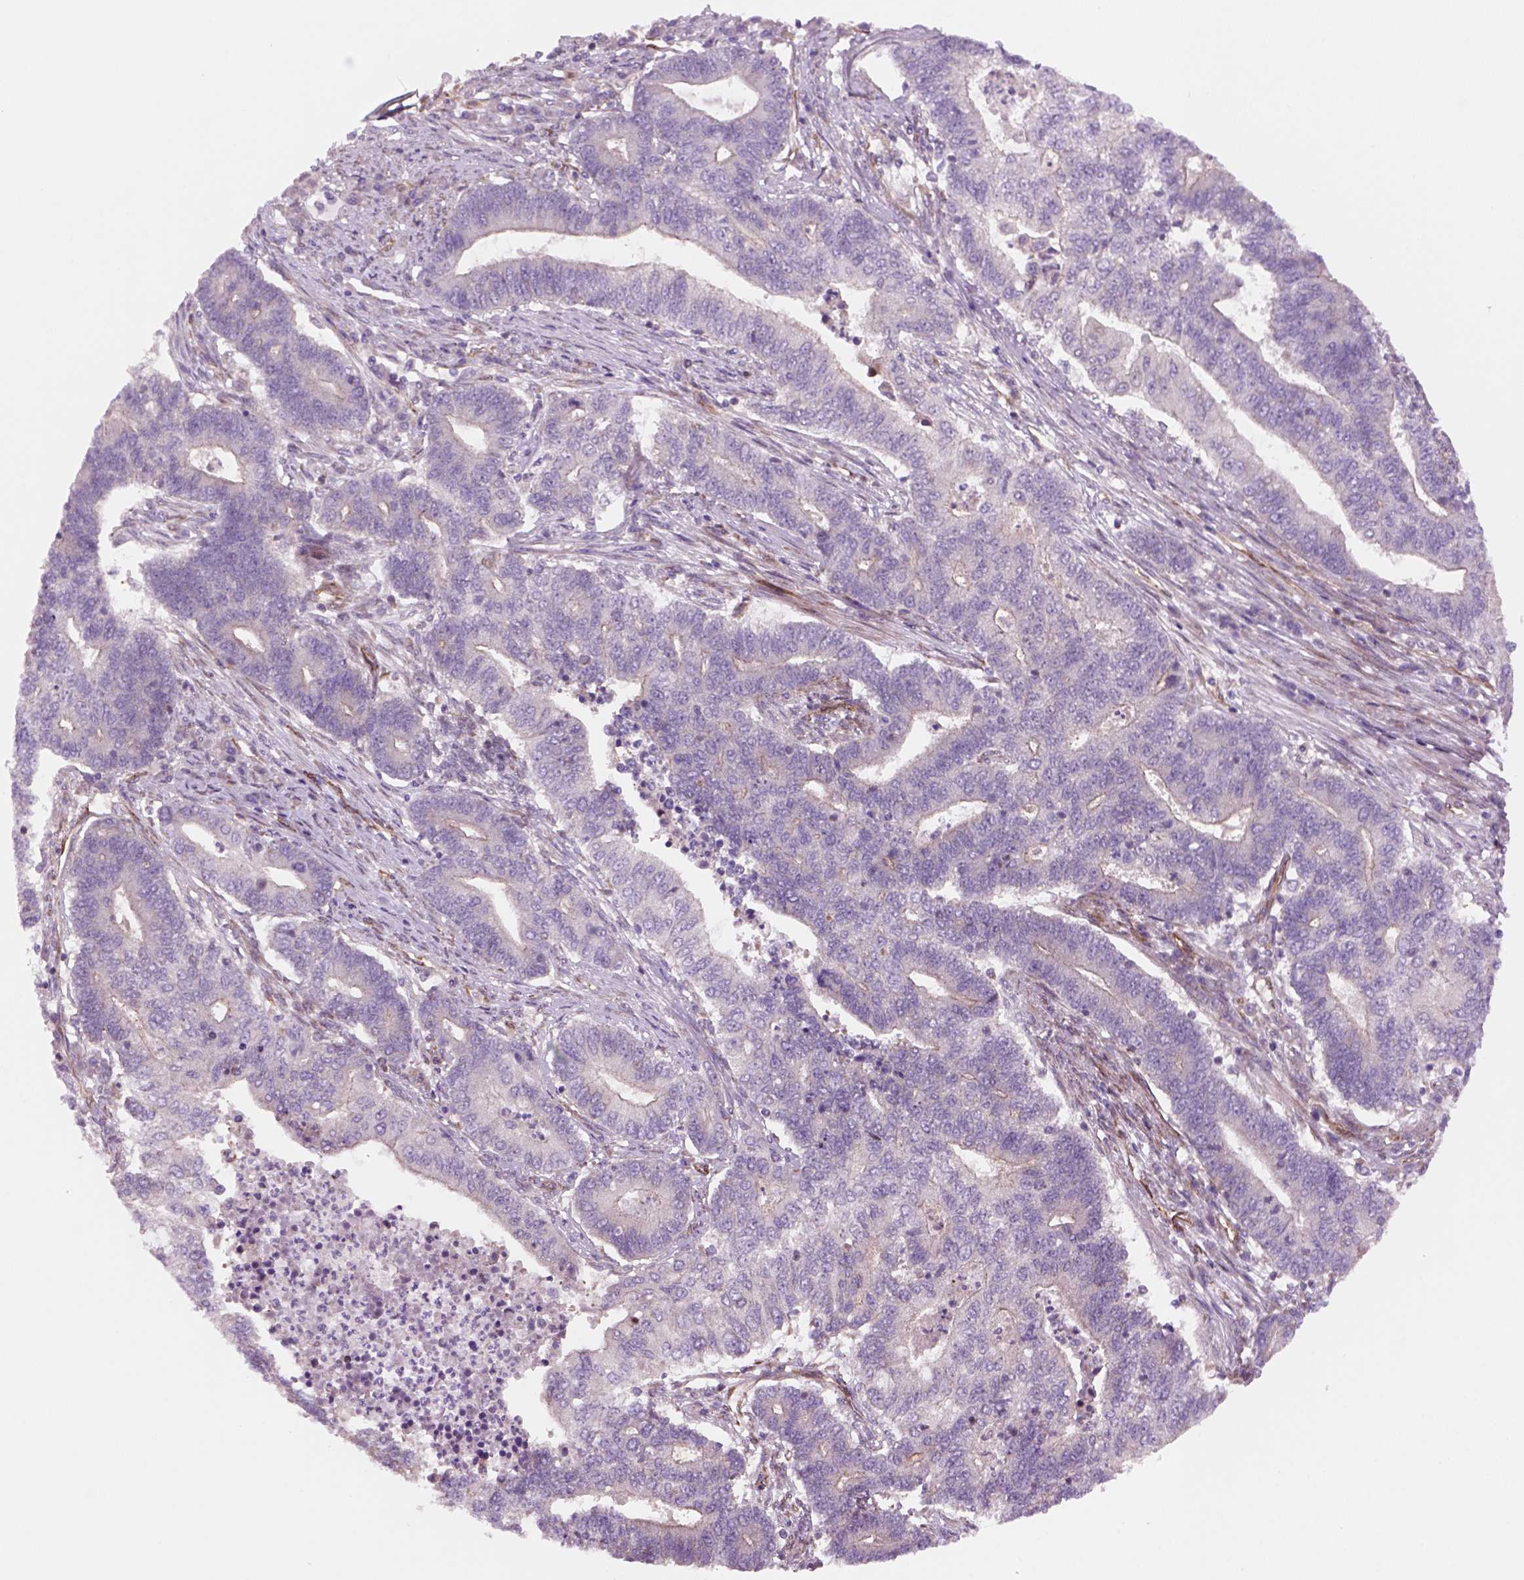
{"staining": {"intensity": "negative", "quantity": "none", "location": "none"}, "tissue": "endometrial cancer", "cell_type": "Tumor cells", "image_type": "cancer", "snomed": [{"axis": "morphology", "description": "Adenocarcinoma, NOS"}, {"axis": "topography", "description": "Uterus"}, {"axis": "topography", "description": "Endometrium"}], "caption": "Adenocarcinoma (endometrial) stained for a protein using immunohistochemistry displays no expression tumor cells.", "gene": "VSTM5", "patient": {"sex": "female", "age": 54}}